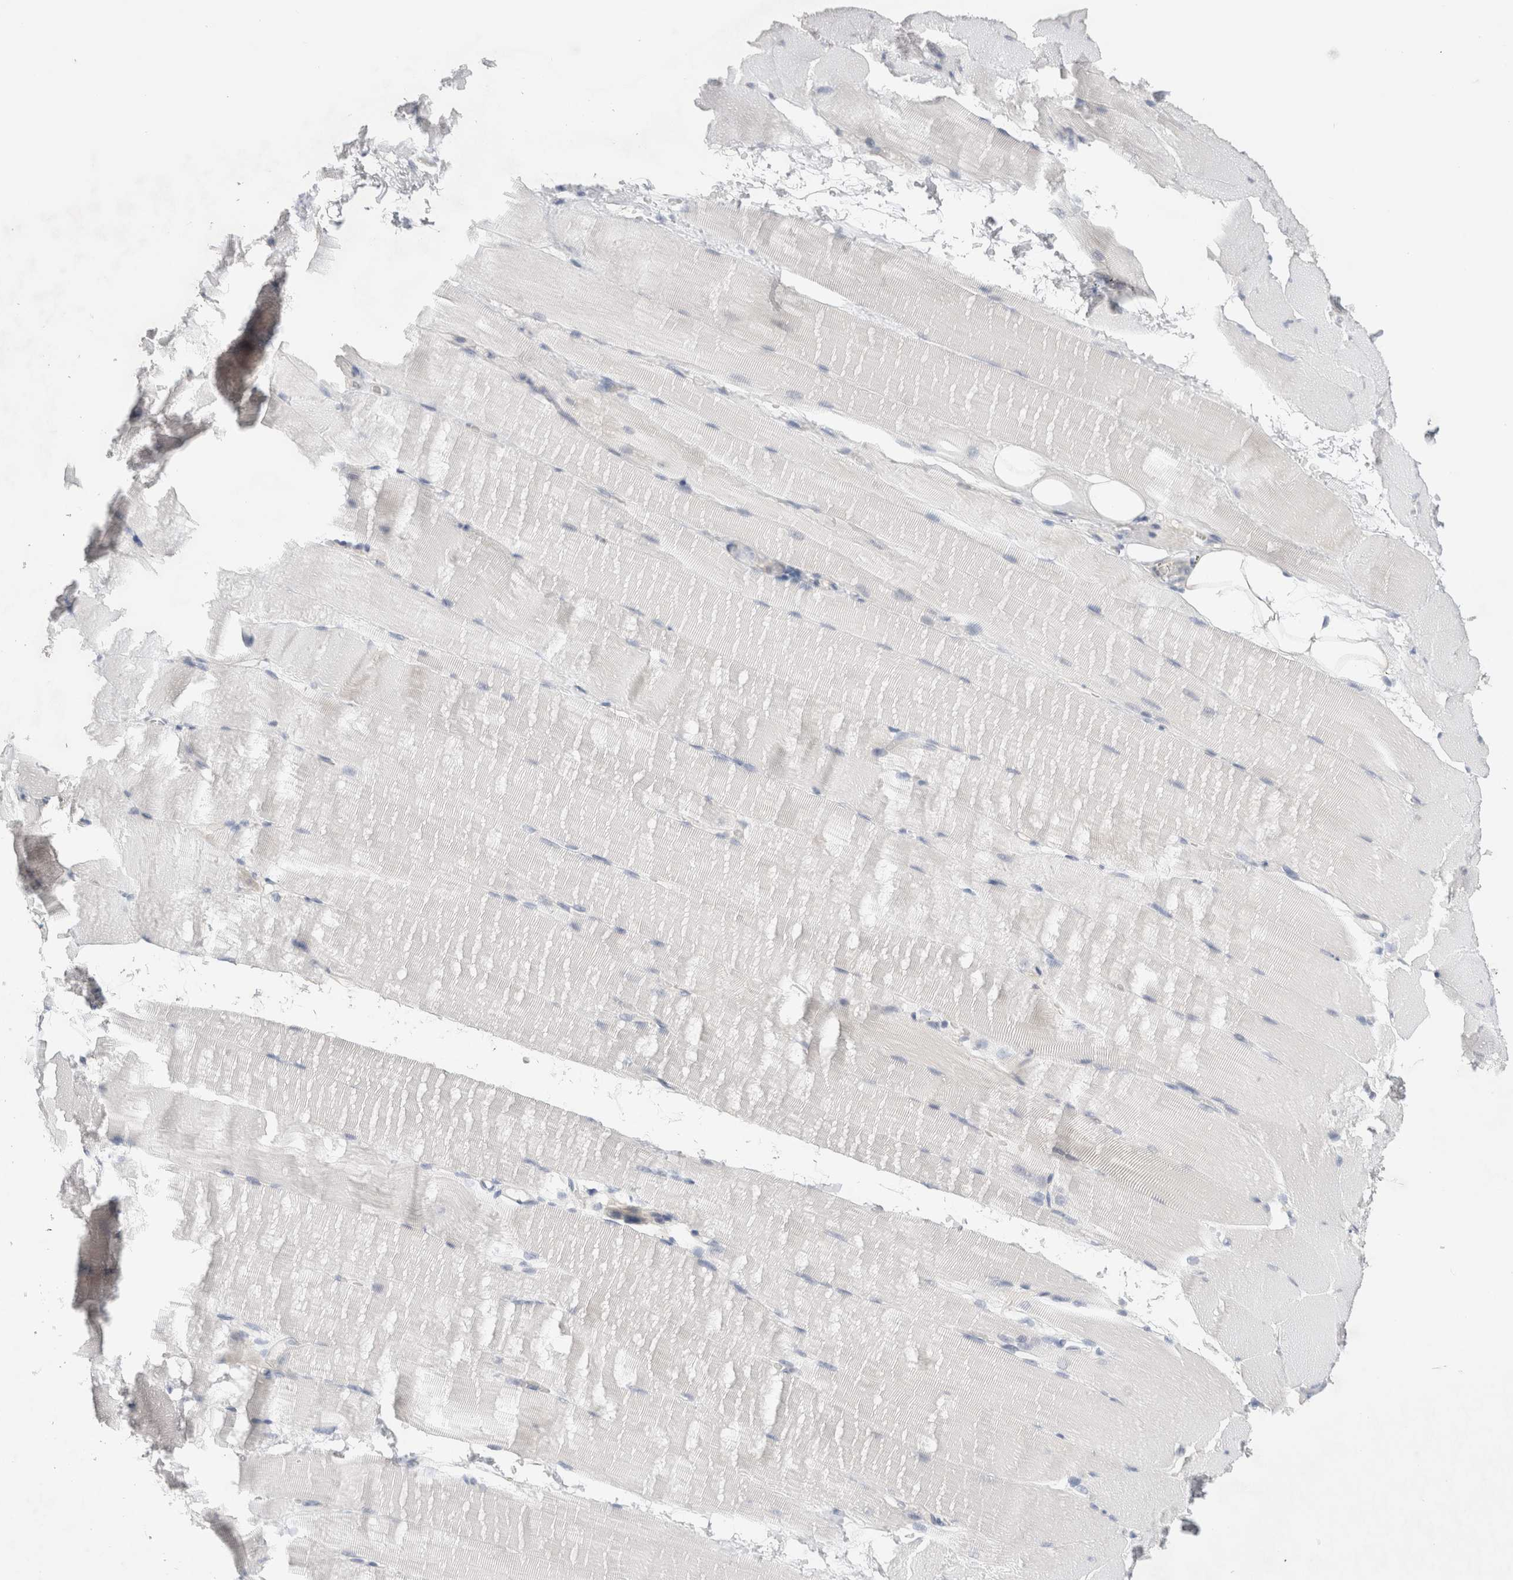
{"staining": {"intensity": "negative", "quantity": "none", "location": "none"}, "tissue": "skeletal muscle", "cell_type": "Myocytes", "image_type": "normal", "snomed": [{"axis": "morphology", "description": "Normal tissue, NOS"}, {"axis": "topography", "description": "Skeletal muscle"}, {"axis": "topography", "description": "Parathyroid gland"}], "caption": "Image shows no protein positivity in myocytes of normal skeletal muscle. The staining is performed using DAB brown chromogen with nuclei counter-stained in using hematoxylin.", "gene": "RBM12B", "patient": {"sex": "female", "age": 37}}